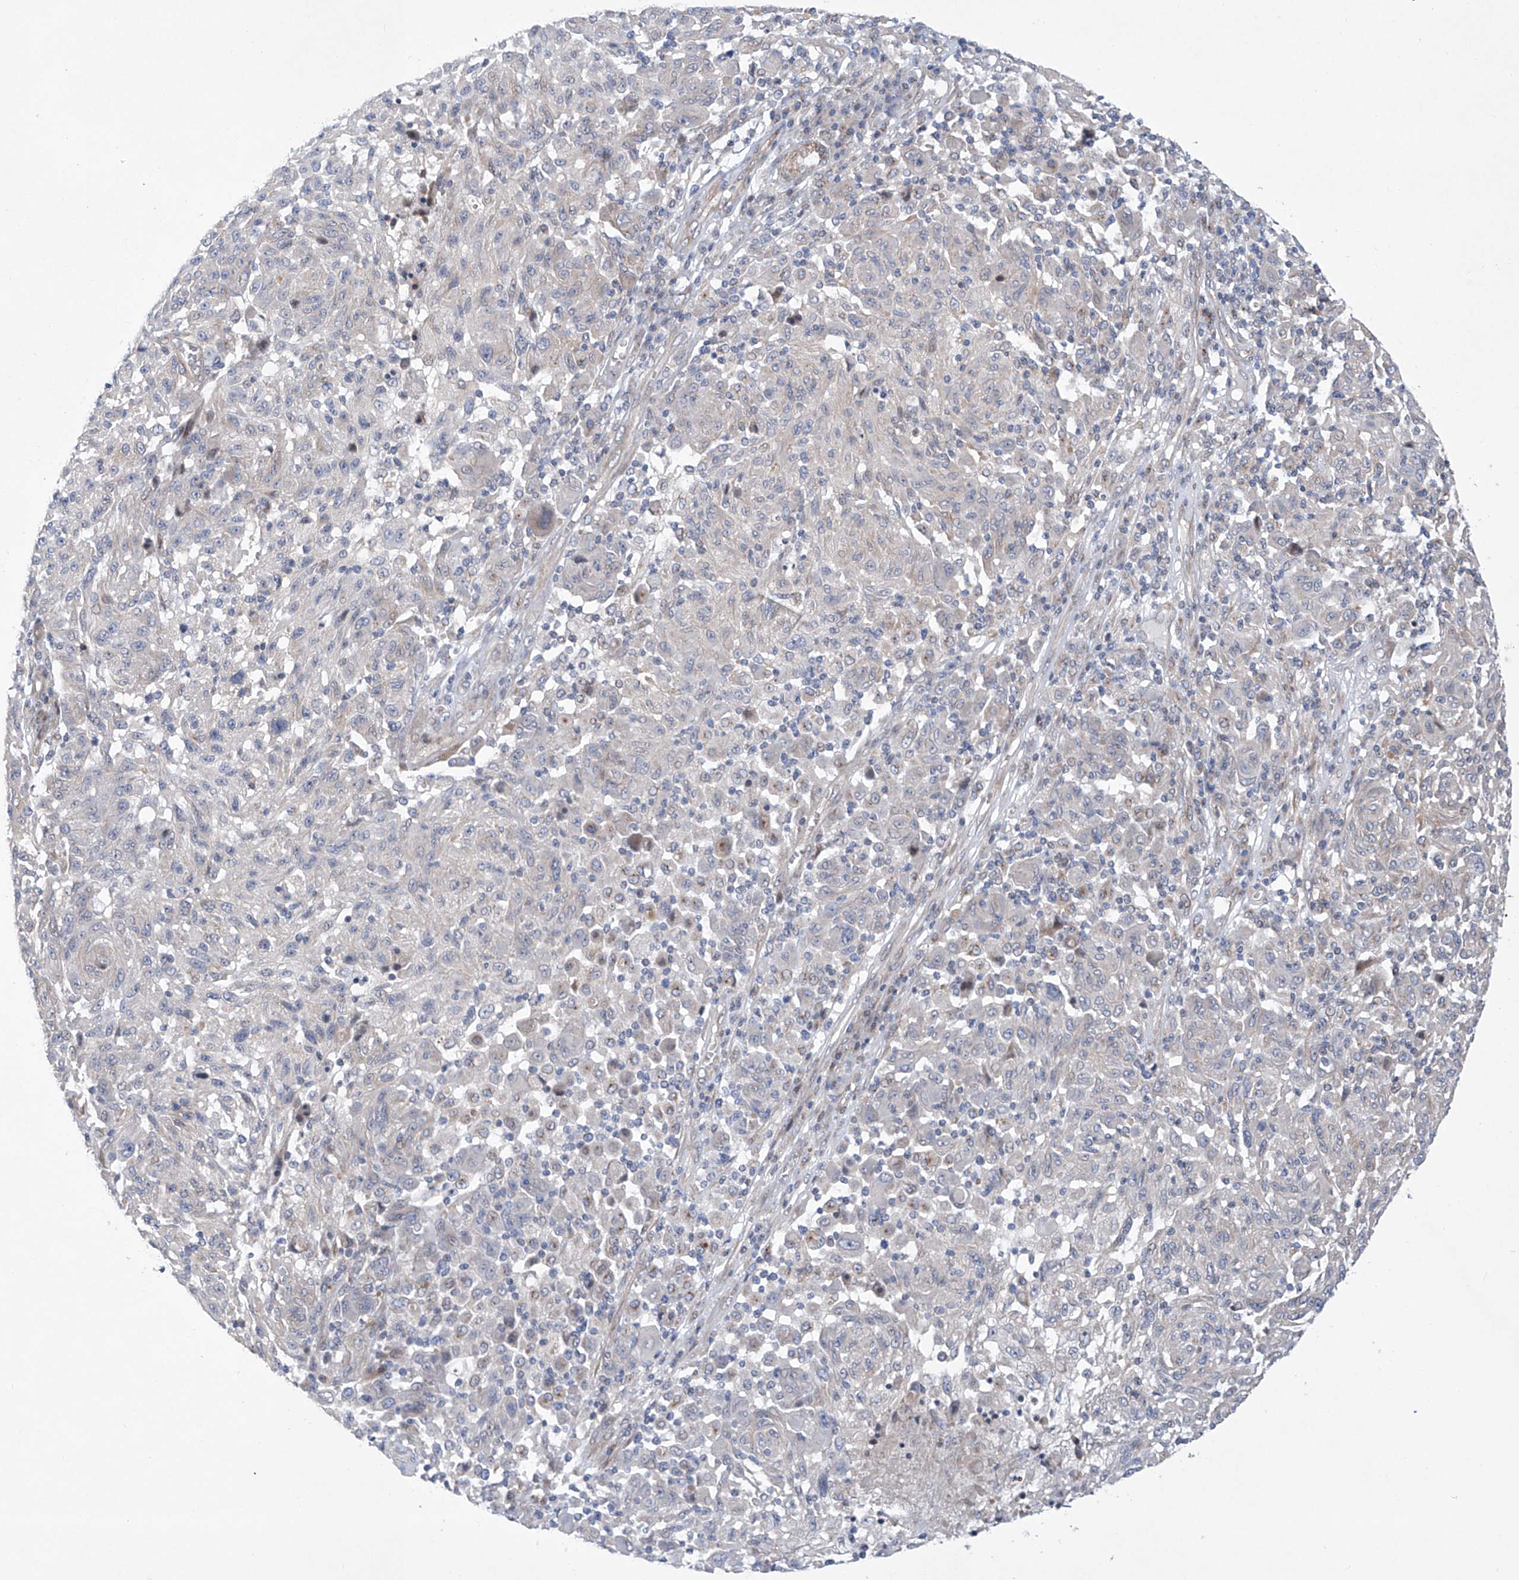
{"staining": {"intensity": "negative", "quantity": "none", "location": "none"}, "tissue": "melanoma", "cell_type": "Tumor cells", "image_type": "cancer", "snomed": [{"axis": "morphology", "description": "Malignant melanoma, NOS"}, {"axis": "topography", "description": "Skin"}], "caption": "Malignant melanoma was stained to show a protein in brown. There is no significant positivity in tumor cells.", "gene": "KLC4", "patient": {"sex": "male", "age": 53}}